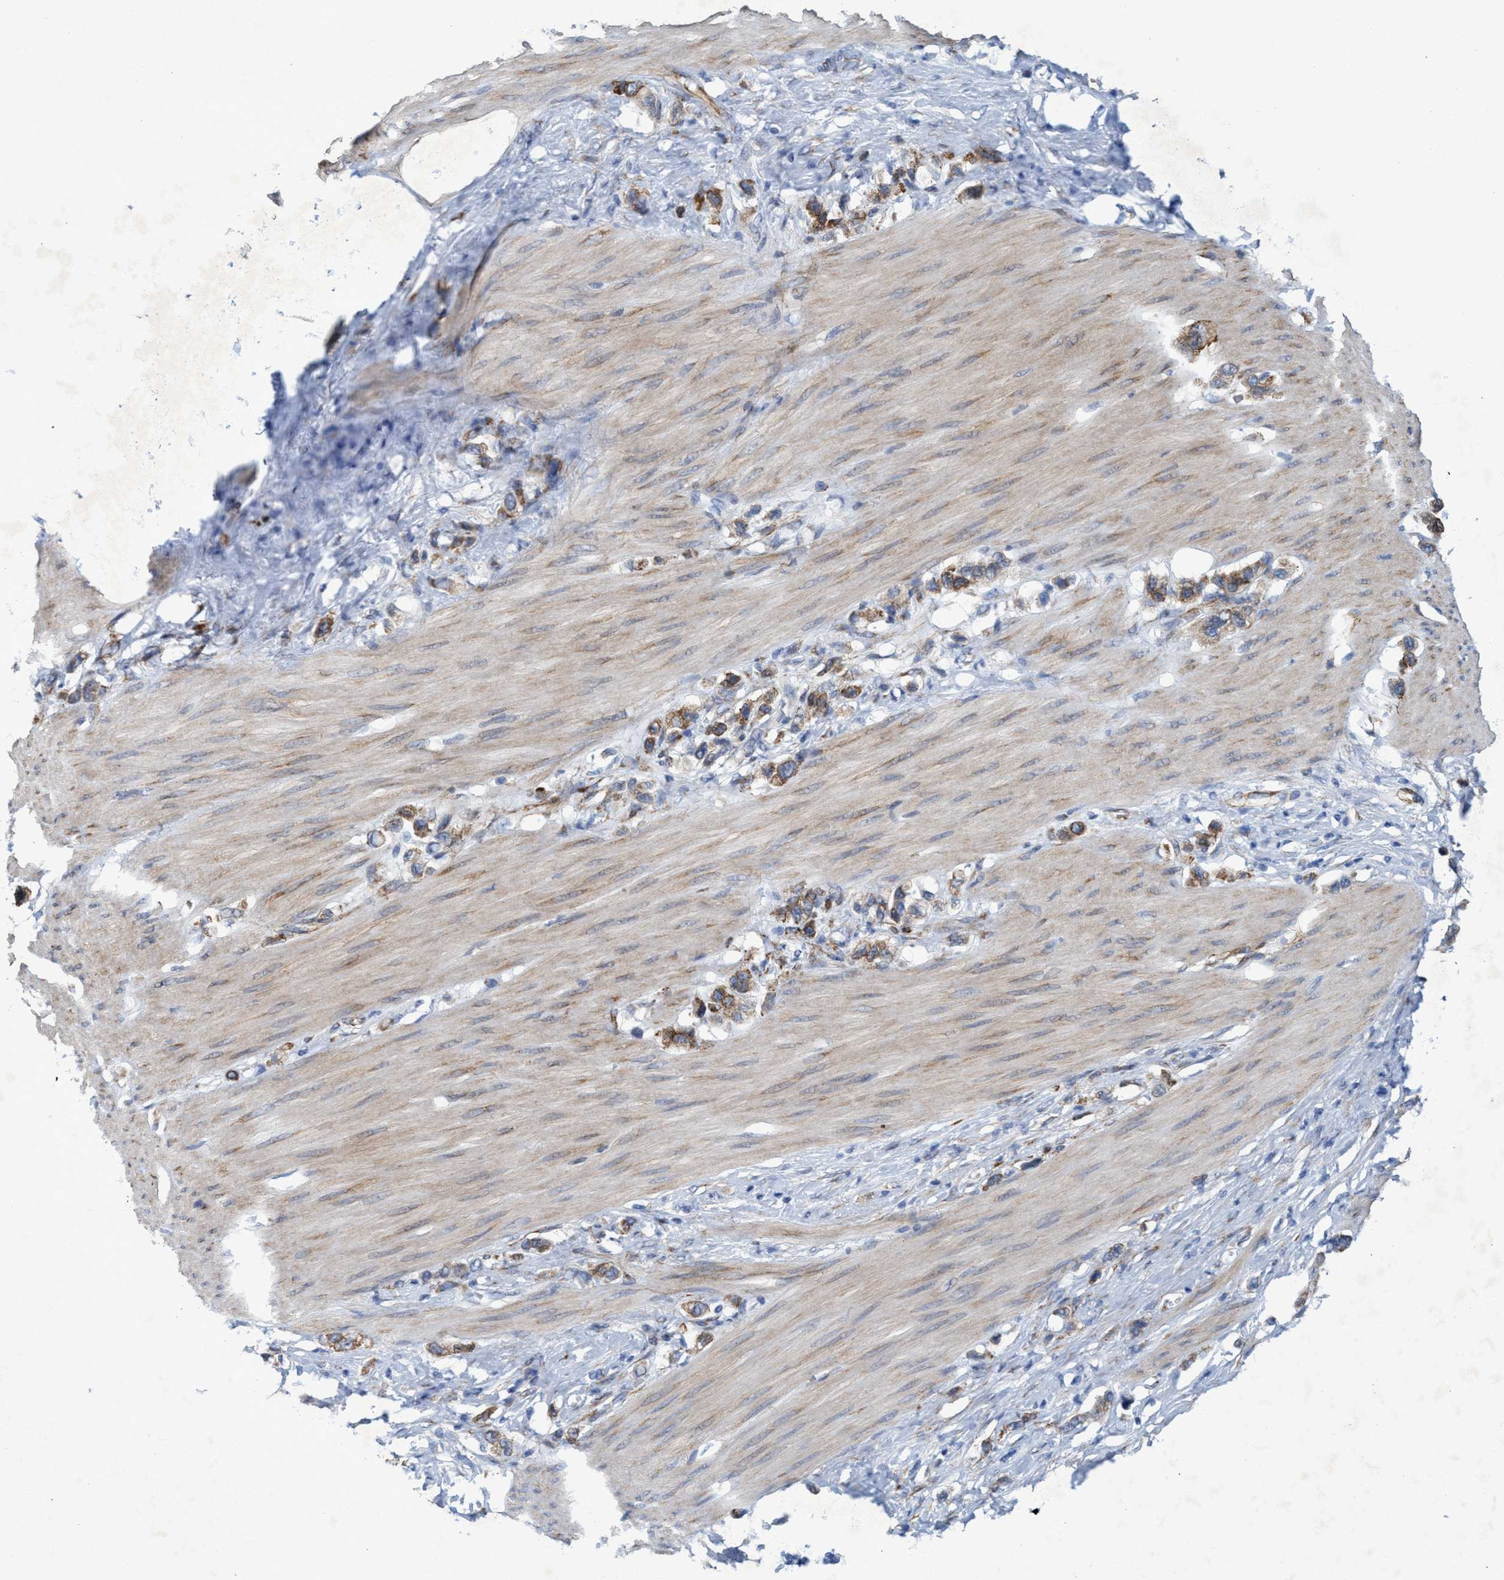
{"staining": {"intensity": "moderate", "quantity": ">75%", "location": "cytoplasmic/membranous"}, "tissue": "stomach cancer", "cell_type": "Tumor cells", "image_type": "cancer", "snomed": [{"axis": "morphology", "description": "Adenocarcinoma, NOS"}, {"axis": "topography", "description": "Stomach"}], "caption": "A brown stain labels moderate cytoplasmic/membranous expression of a protein in stomach cancer (adenocarcinoma) tumor cells.", "gene": "SLC43A2", "patient": {"sex": "female", "age": 65}}